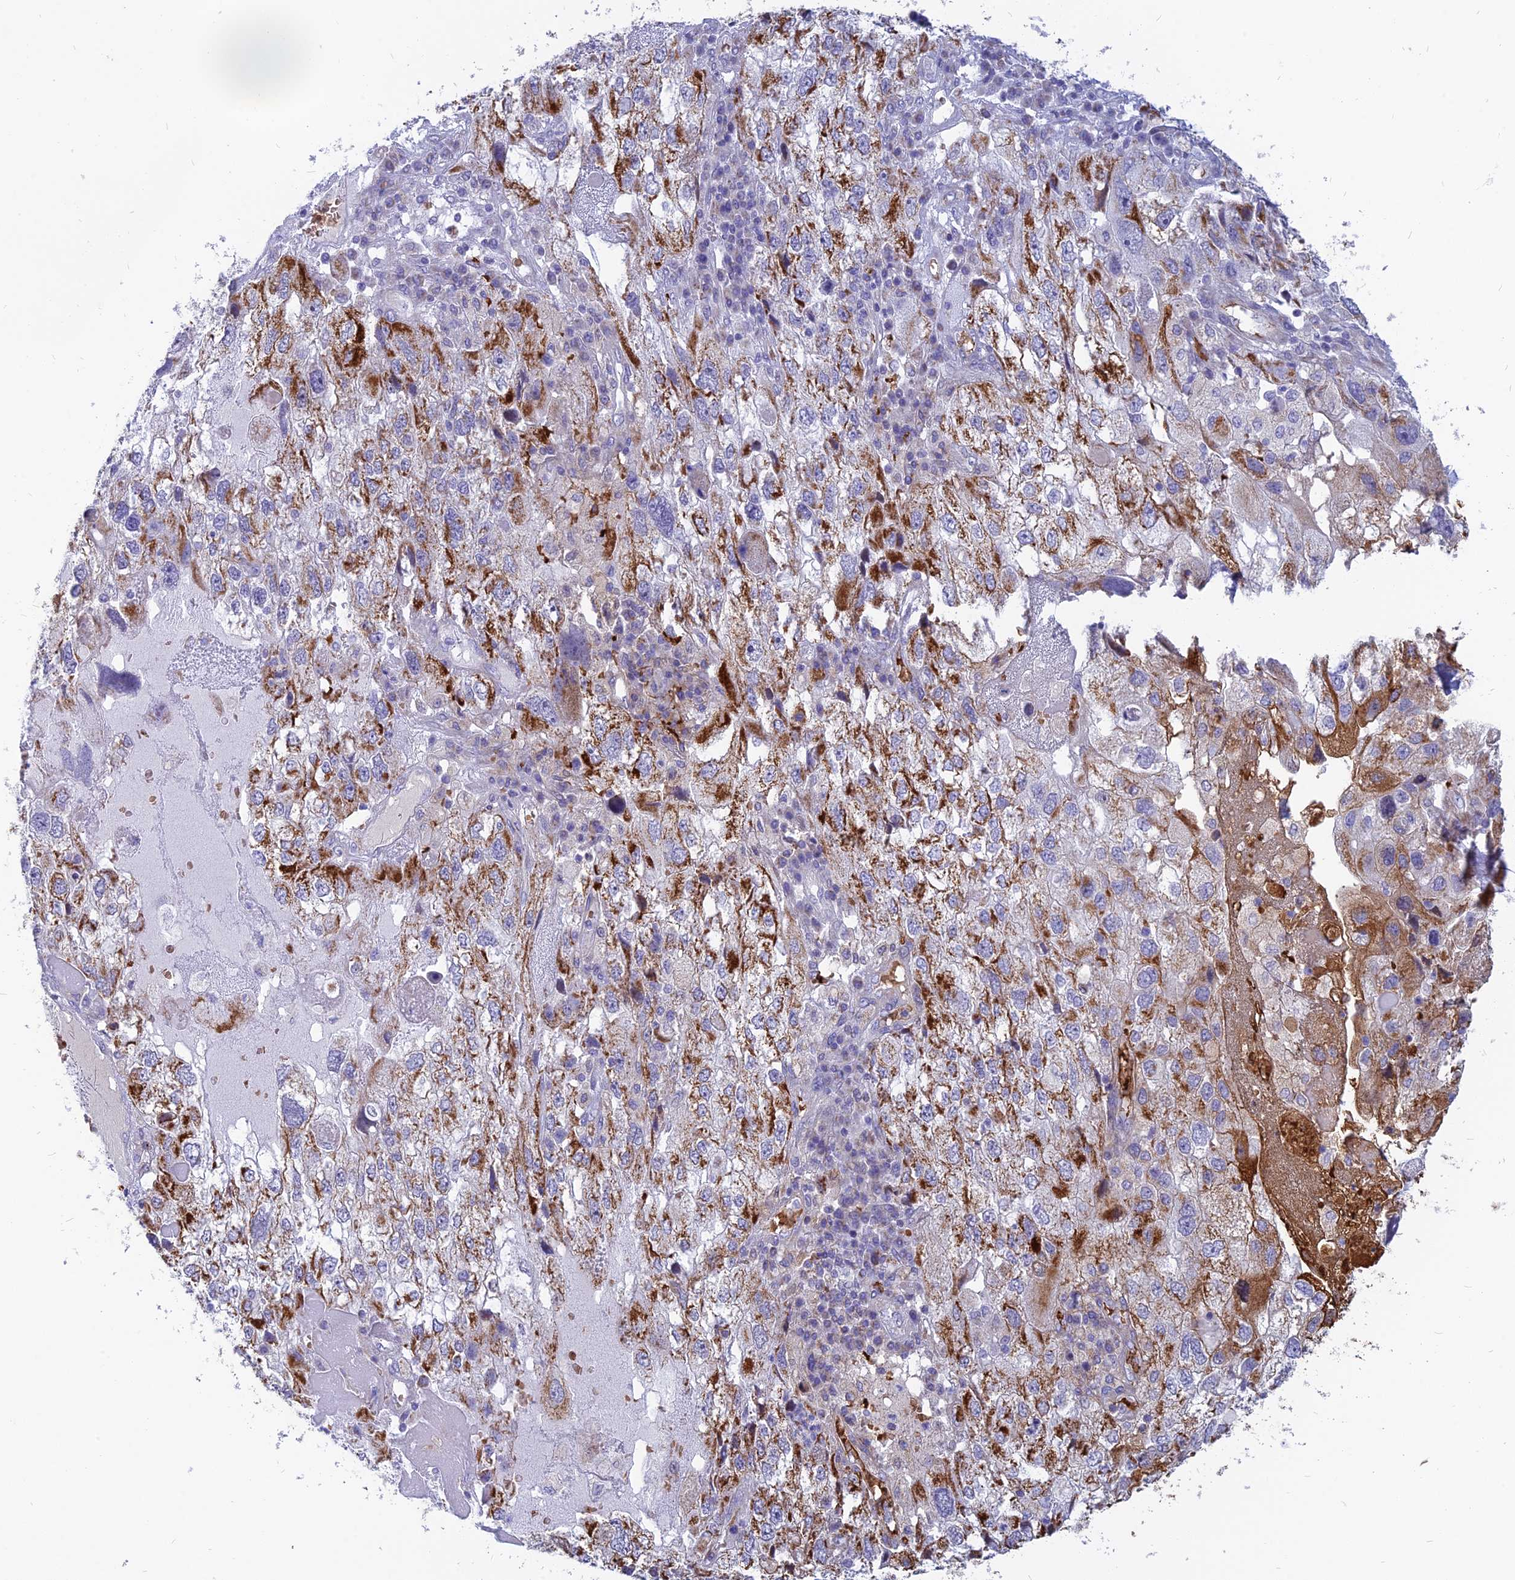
{"staining": {"intensity": "strong", "quantity": "<25%", "location": "cytoplasmic/membranous"}, "tissue": "endometrial cancer", "cell_type": "Tumor cells", "image_type": "cancer", "snomed": [{"axis": "morphology", "description": "Adenocarcinoma, NOS"}, {"axis": "topography", "description": "Endometrium"}], "caption": "Endometrial cancer (adenocarcinoma) stained with immunohistochemistry shows strong cytoplasmic/membranous positivity in about <25% of tumor cells.", "gene": "HHAT", "patient": {"sex": "female", "age": 49}}